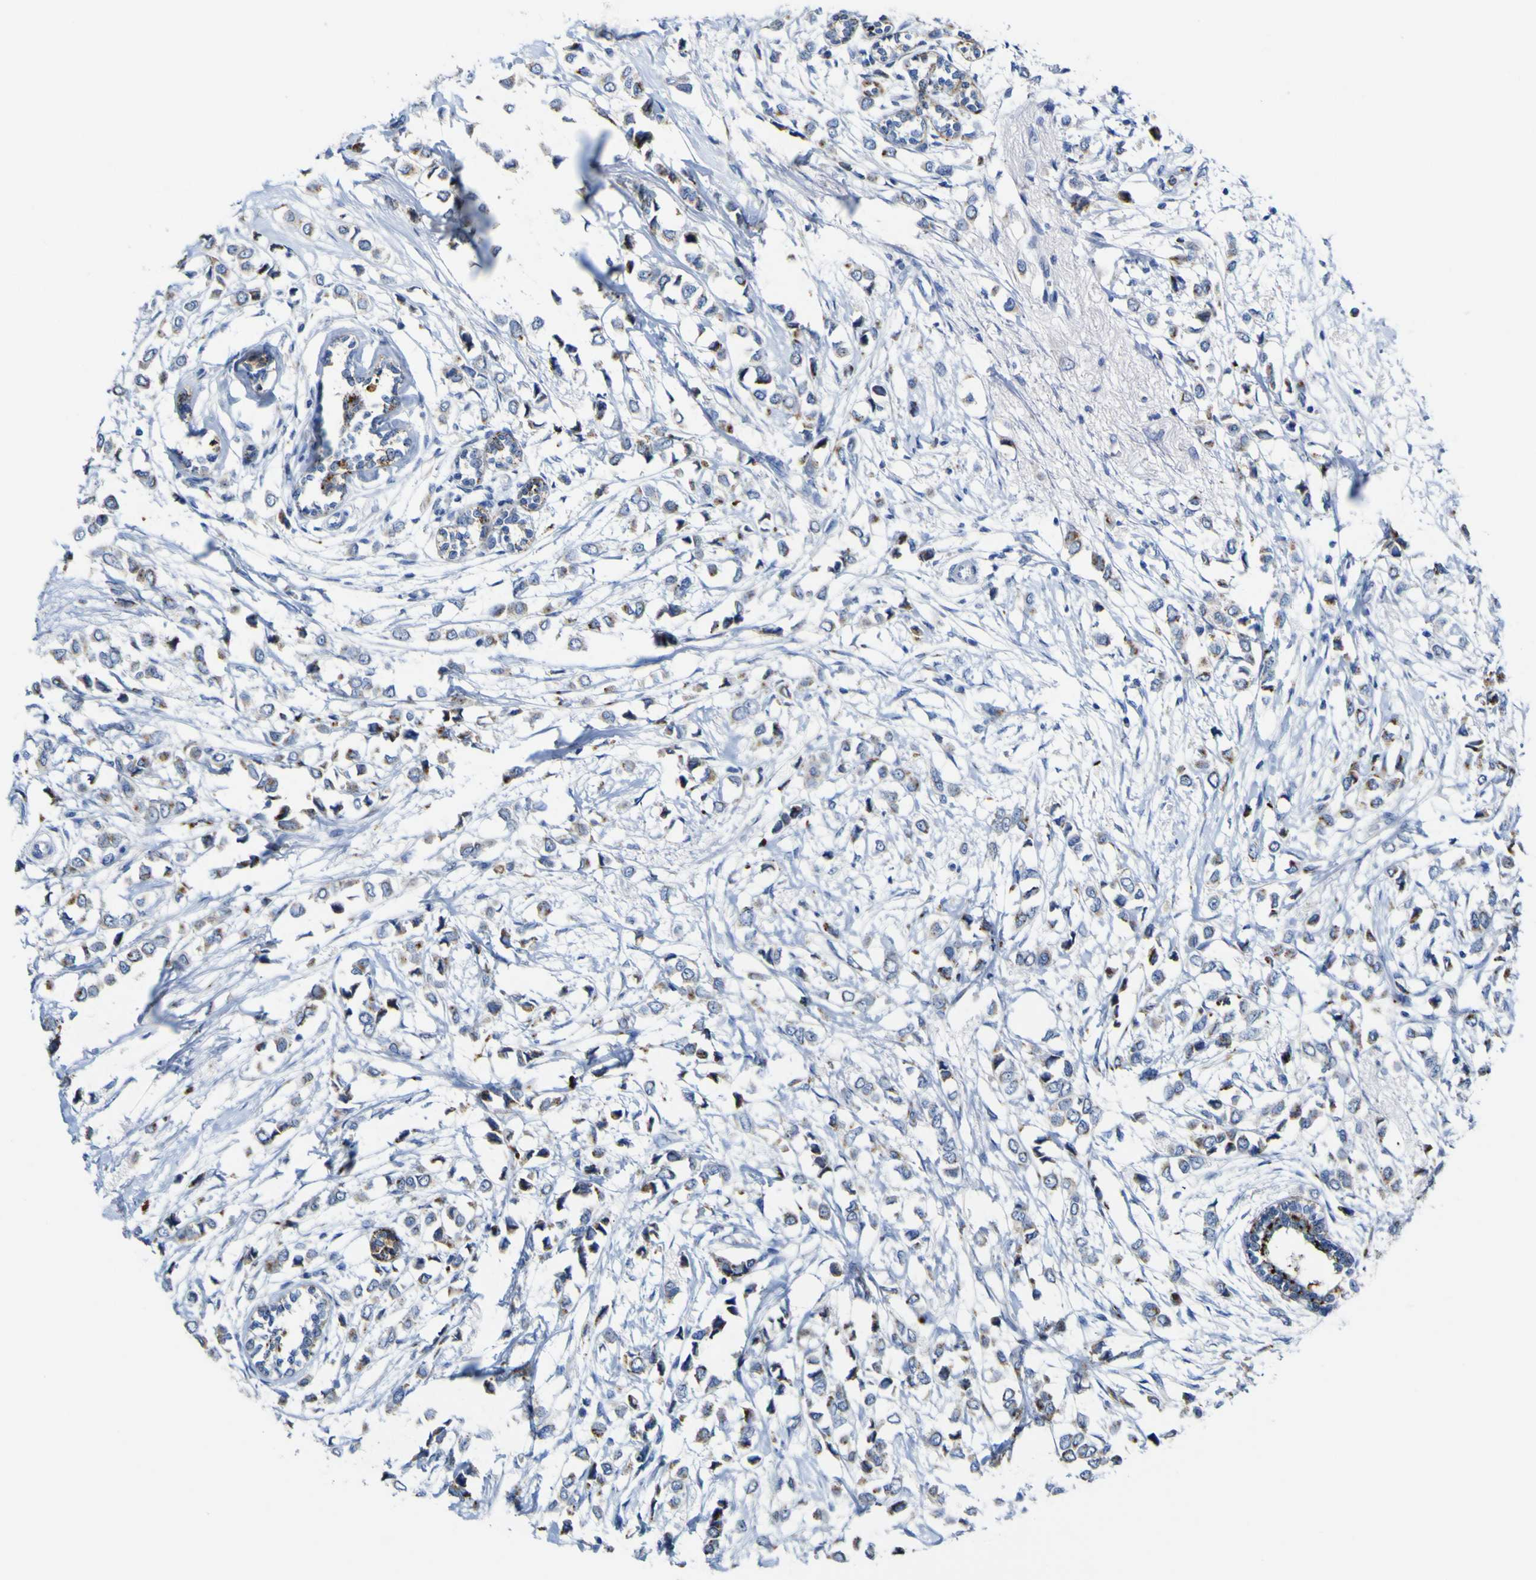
{"staining": {"intensity": "moderate", "quantity": "25%-75%", "location": "cytoplasmic/membranous"}, "tissue": "breast cancer", "cell_type": "Tumor cells", "image_type": "cancer", "snomed": [{"axis": "morphology", "description": "Lobular carcinoma"}, {"axis": "topography", "description": "Breast"}], "caption": "Moderate cytoplasmic/membranous protein staining is seen in approximately 25%-75% of tumor cells in breast lobular carcinoma. The protein of interest is stained brown, and the nuclei are stained in blue (DAB (3,3'-diaminobenzidine) IHC with brightfield microscopy, high magnification).", "gene": "PTPRF", "patient": {"sex": "female", "age": 51}}